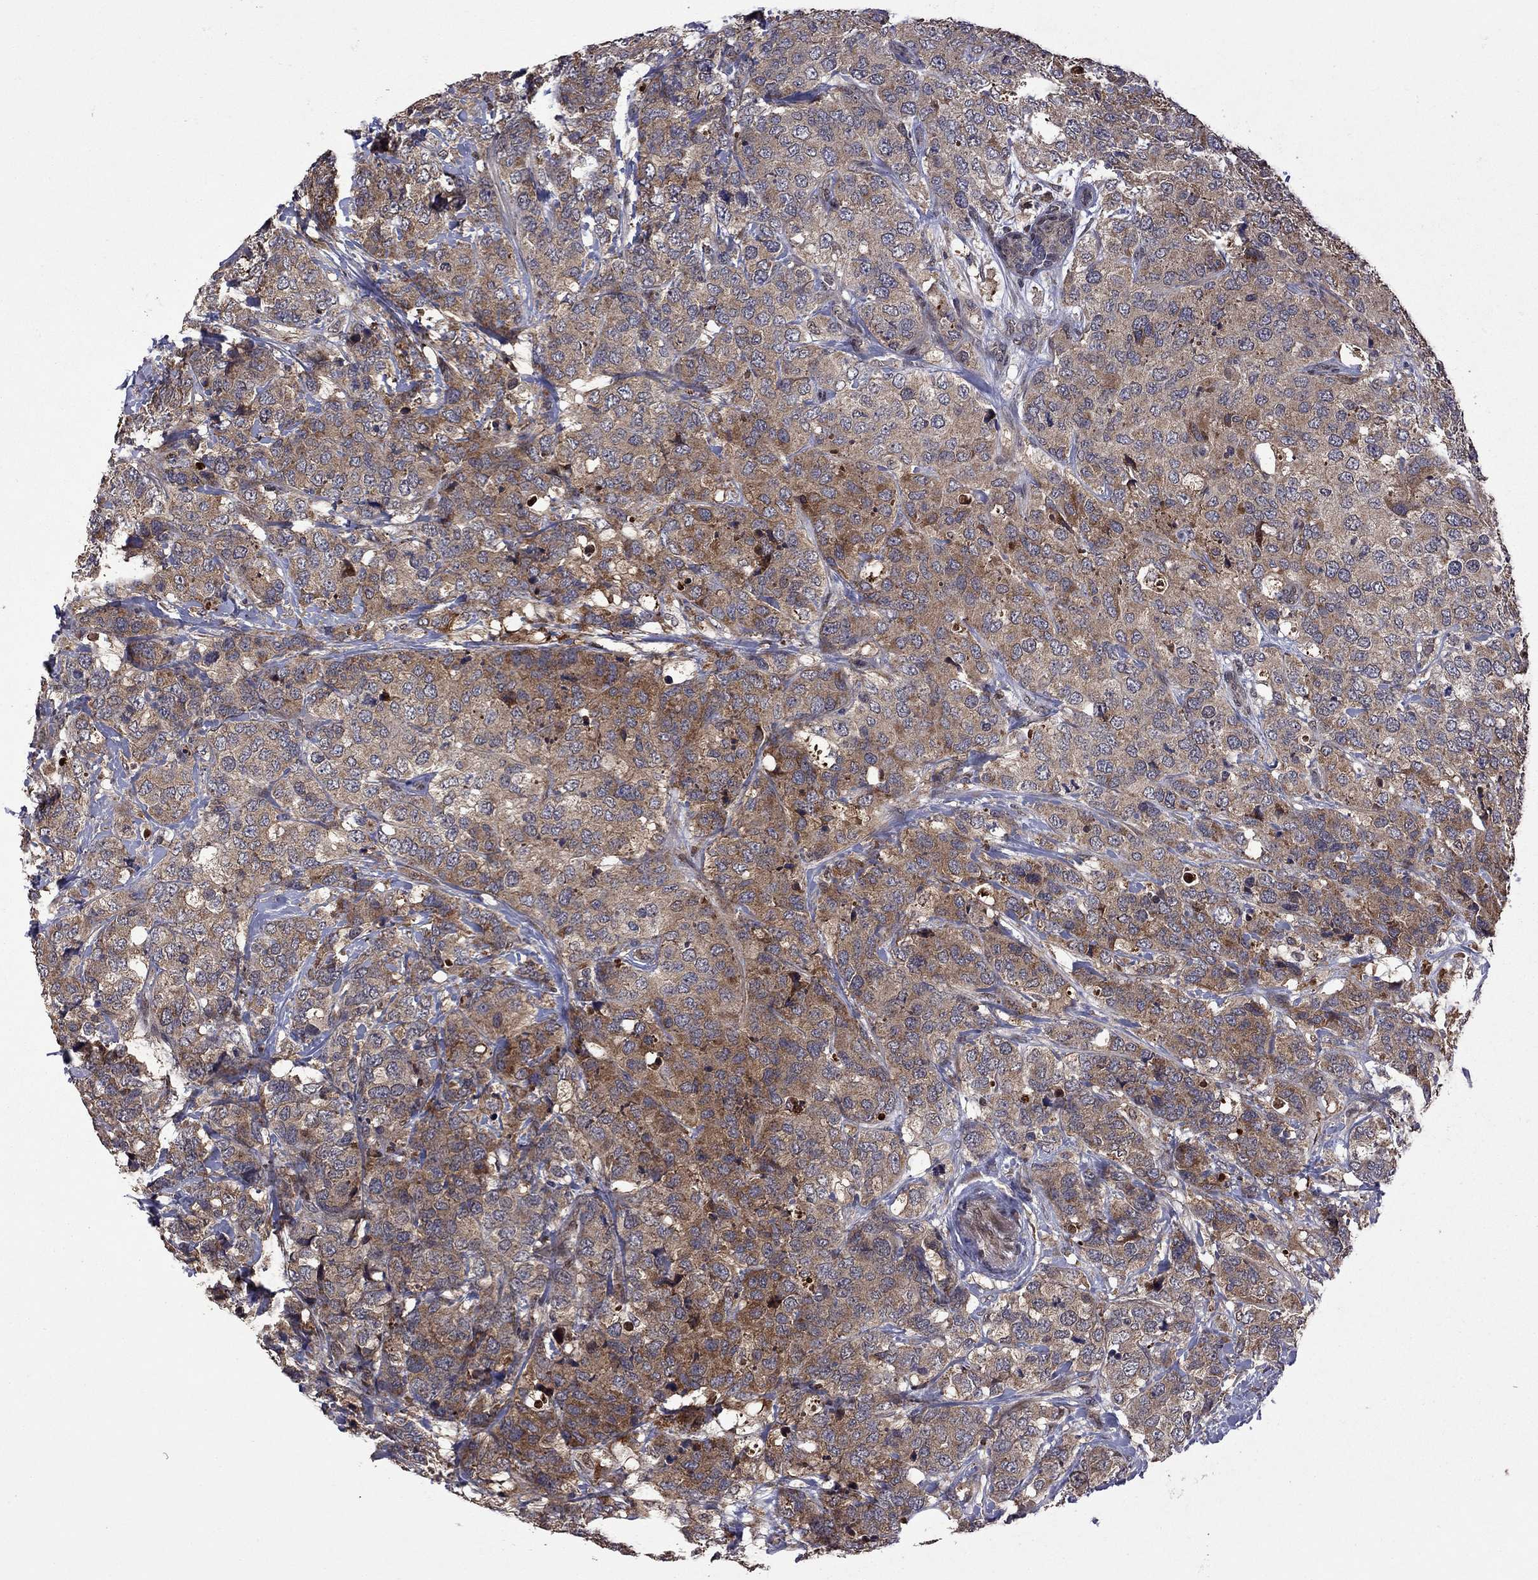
{"staining": {"intensity": "moderate", "quantity": "25%-75%", "location": "cytoplasmic/membranous"}, "tissue": "breast cancer", "cell_type": "Tumor cells", "image_type": "cancer", "snomed": [{"axis": "morphology", "description": "Lobular carcinoma"}, {"axis": "topography", "description": "Breast"}], "caption": "The histopathology image reveals staining of breast cancer, revealing moderate cytoplasmic/membranous protein staining (brown color) within tumor cells.", "gene": "IPP", "patient": {"sex": "female", "age": 59}}